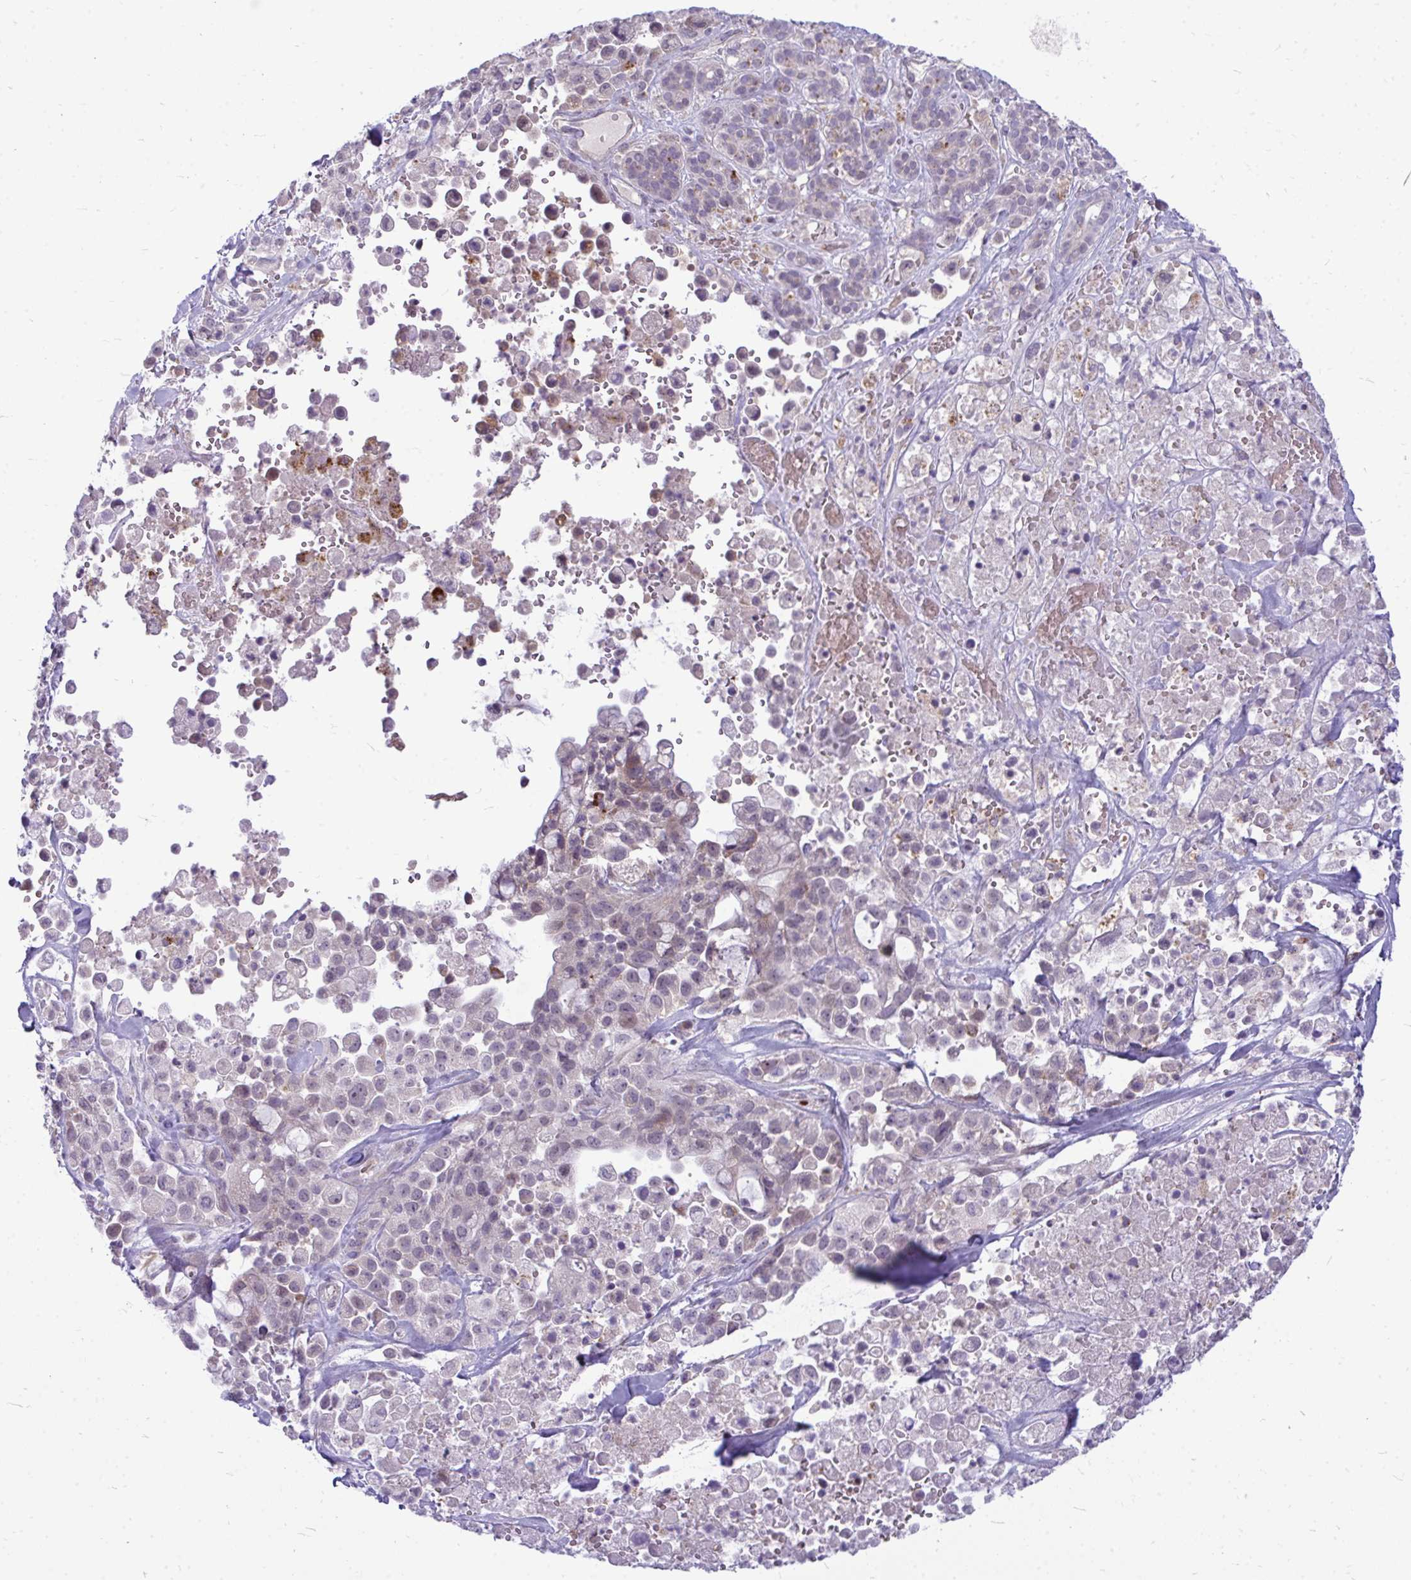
{"staining": {"intensity": "weak", "quantity": "<25%", "location": "cytoplasmic/membranous"}, "tissue": "pancreatic cancer", "cell_type": "Tumor cells", "image_type": "cancer", "snomed": [{"axis": "morphology", "description": "Adenocarcinoma, NOS"}, {"axis": "topography", "description": "Pancreas"}], "caption": "This micrograph is of pancreatic cancer (adenocarcinoma) stained with IHC to label a protein in brown with the nuclei are counter-stained blue. There is no staining in tumor cells. The staining is performed using DAB (3,3'-diaminobenzidine) brown chromogen with nuclei counter-stained in using hematoxylin.", "gene": "ZSCAN25", "patient": {"sex": "male", "age": 44}}